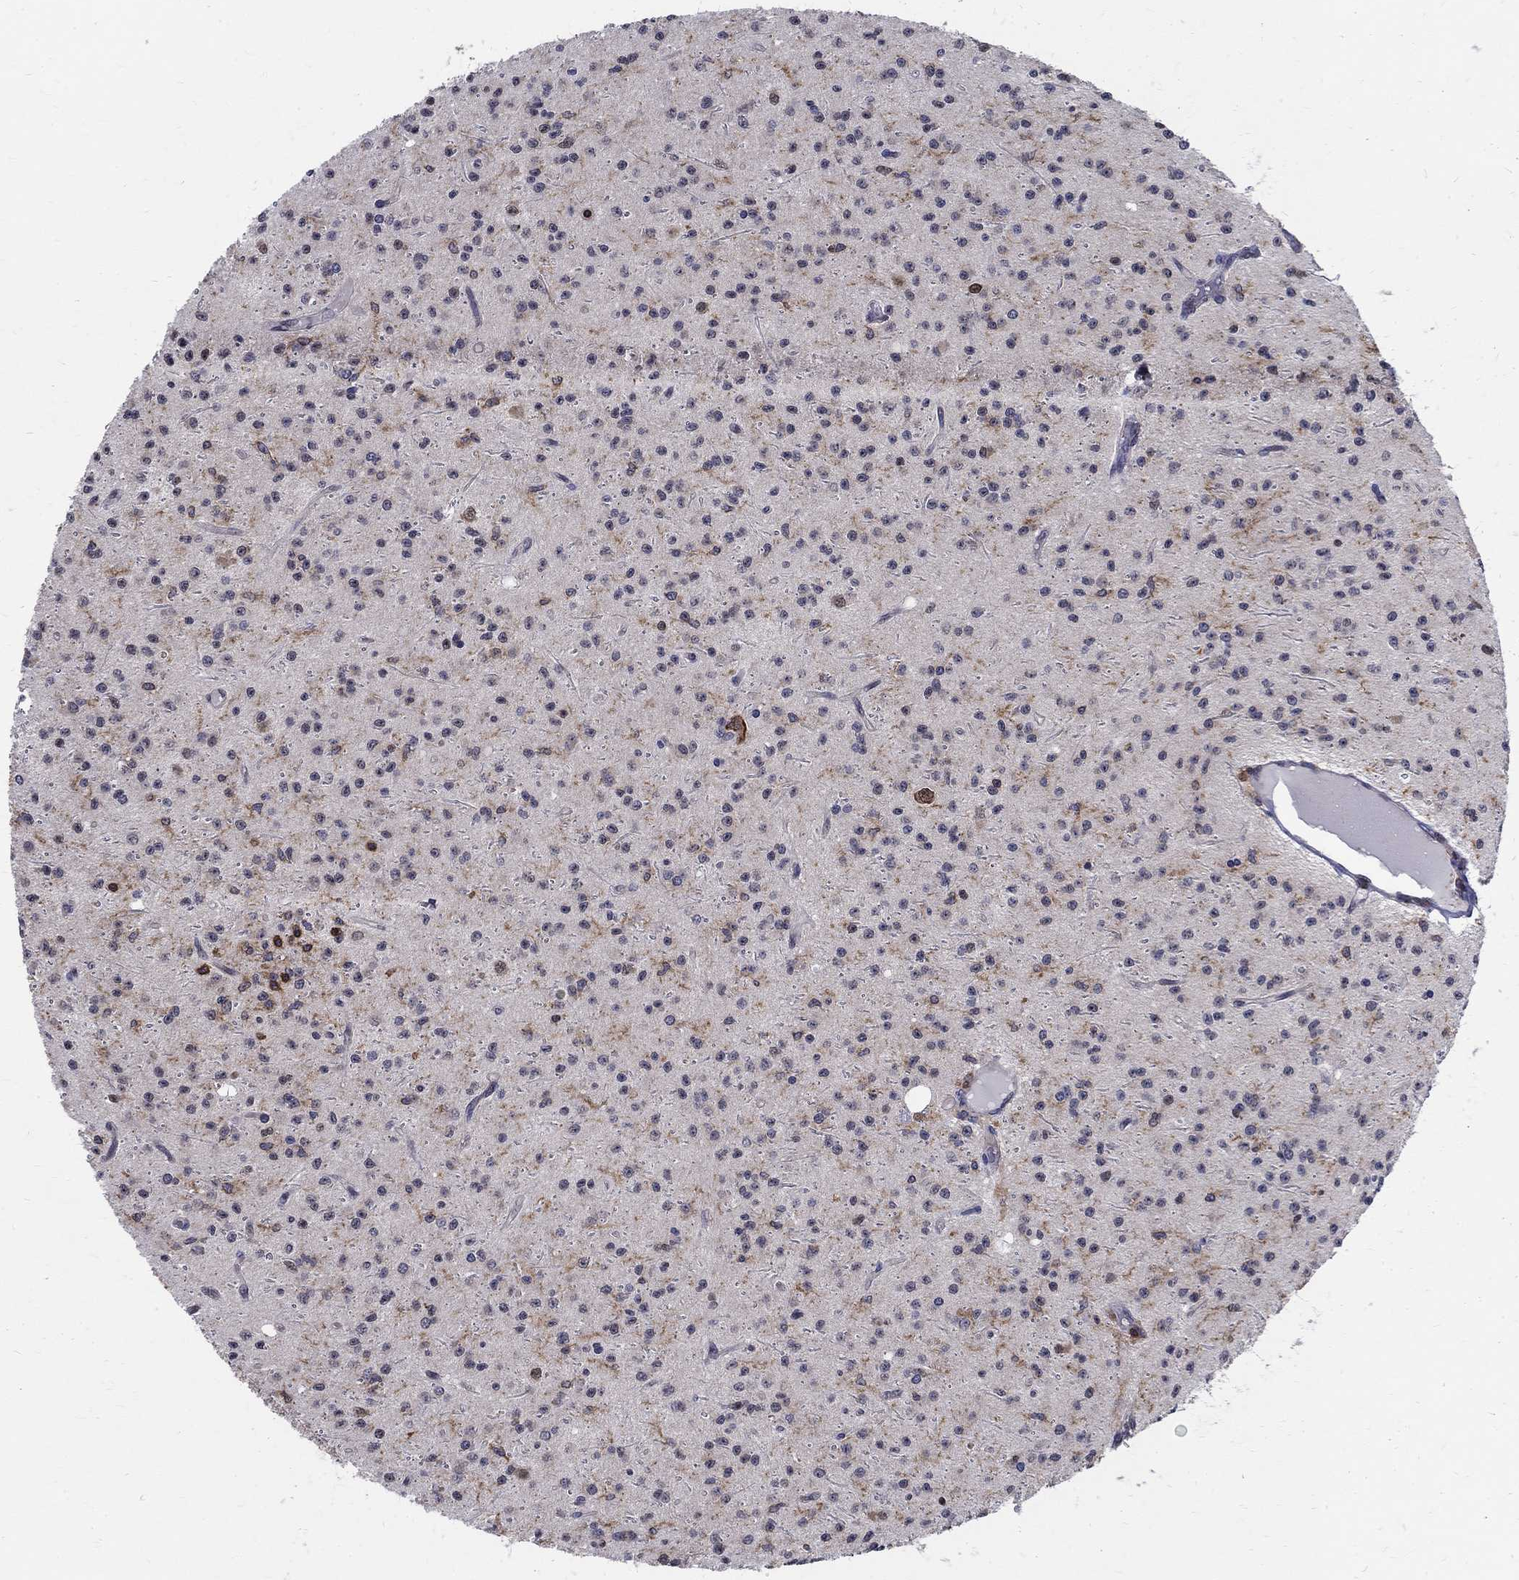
{"staining": {"intensity": "negative", "quantity": "none", "location": "none"}, "tissue": "glioma", "cell_type": "Tumor cells", "image_type": "cancer", "snomed": [{"axis": "morphology", "description": "Glioma, malignant, Low grade"}, {"axis": "topography", "description": "Brain"}], "caption": "Immunohistochemistry (IHC) micrograph of neoplastic tissue: malignant glioma (low-grade) stained with DAB shows no significant protein expression in tumor cells.", "gene": "AGAP2", "patient": {"sex": "male", "age": 27}}